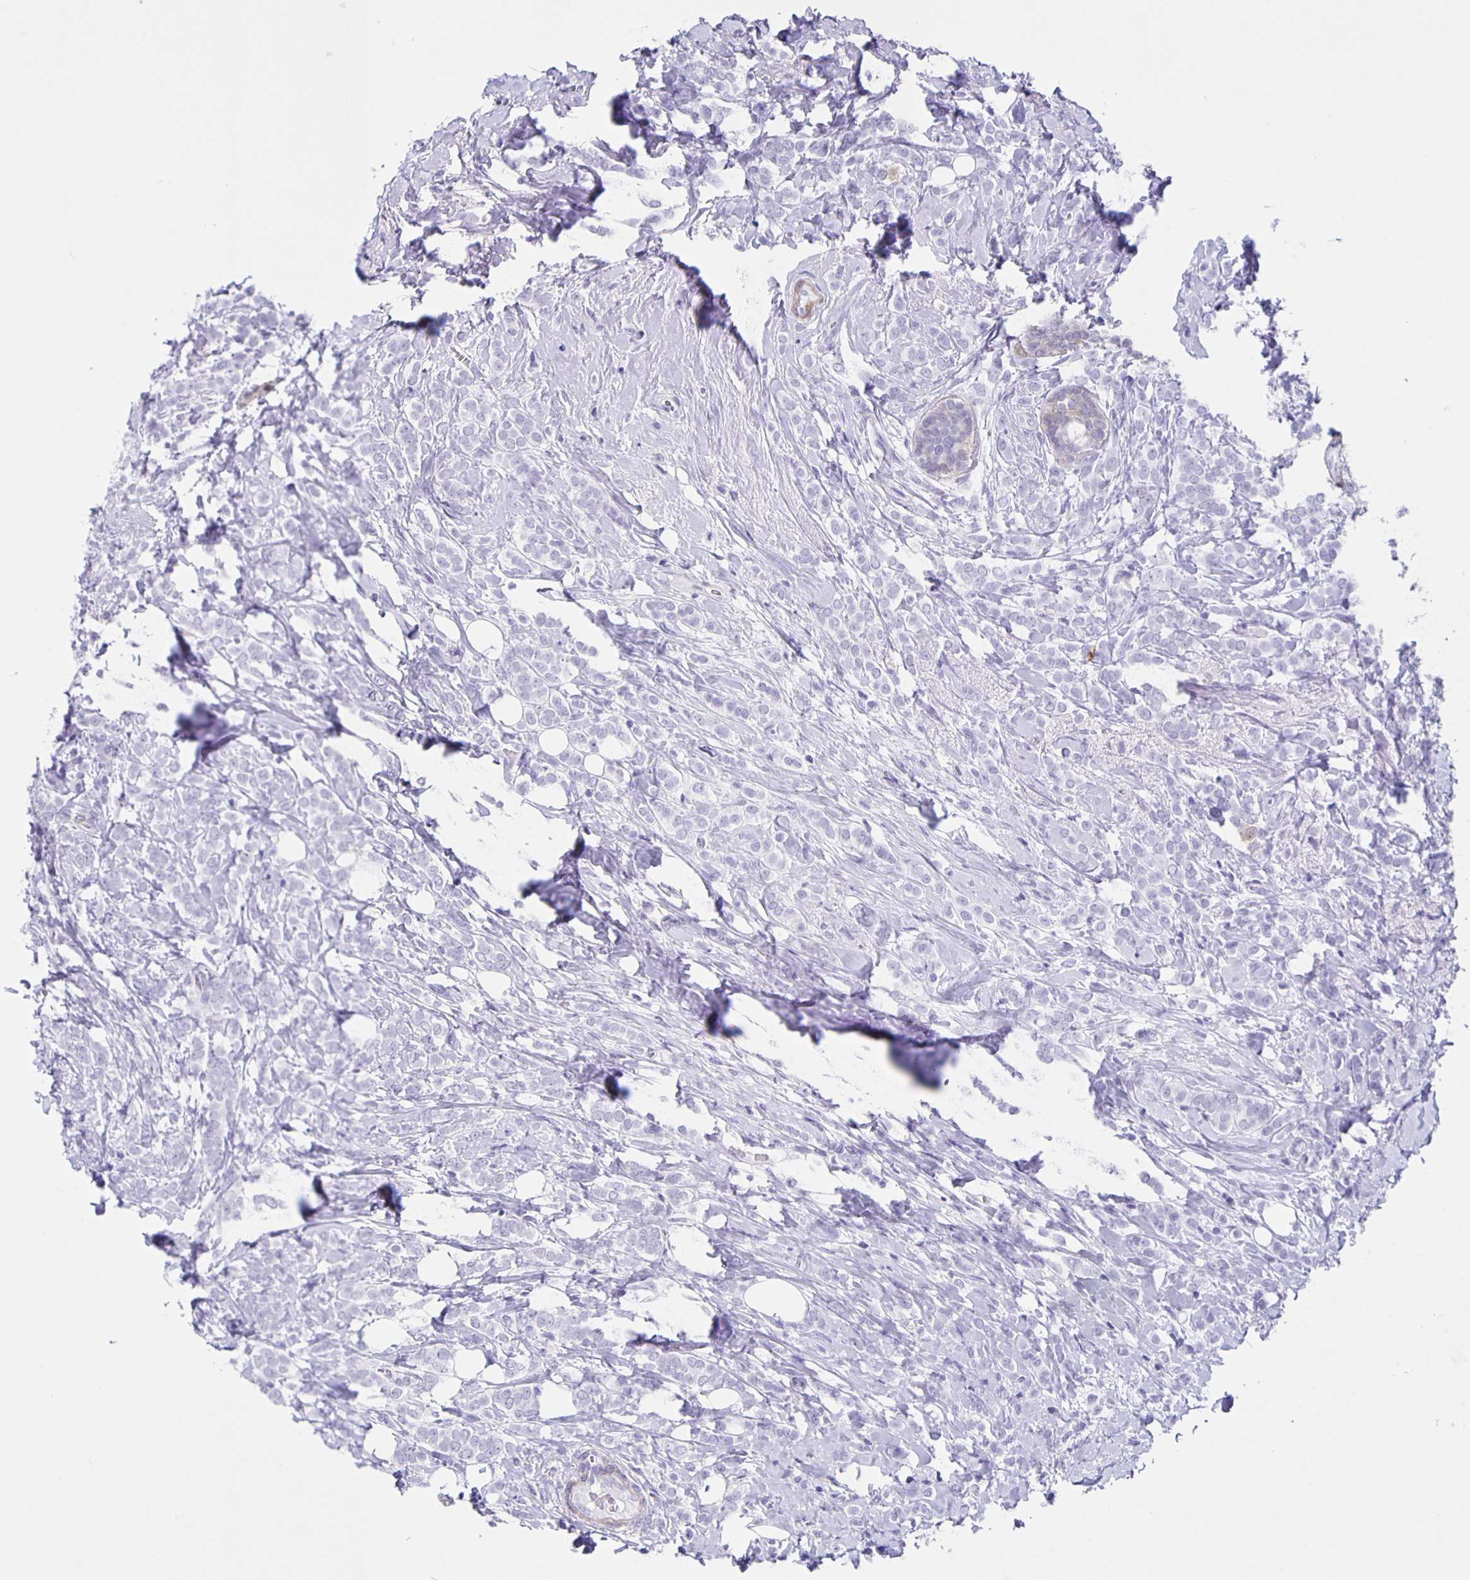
{"staining": {"intensity": "negative", "quantity": "none", "location": "none"}, "tissue": "breast cancer", "cell_type": "Tumor cells", "image_type": "cancer", "snomed": [{"axis": "morphology", "description": "Lobular carcinoma"}, {"axis": "topography", "description": "Breast"}], "caption": "Tumor cells show no significant positivity in breast lobular carcinoma.", "gene": "TPPP", "patient": {"sex": "female", "age": 49}}